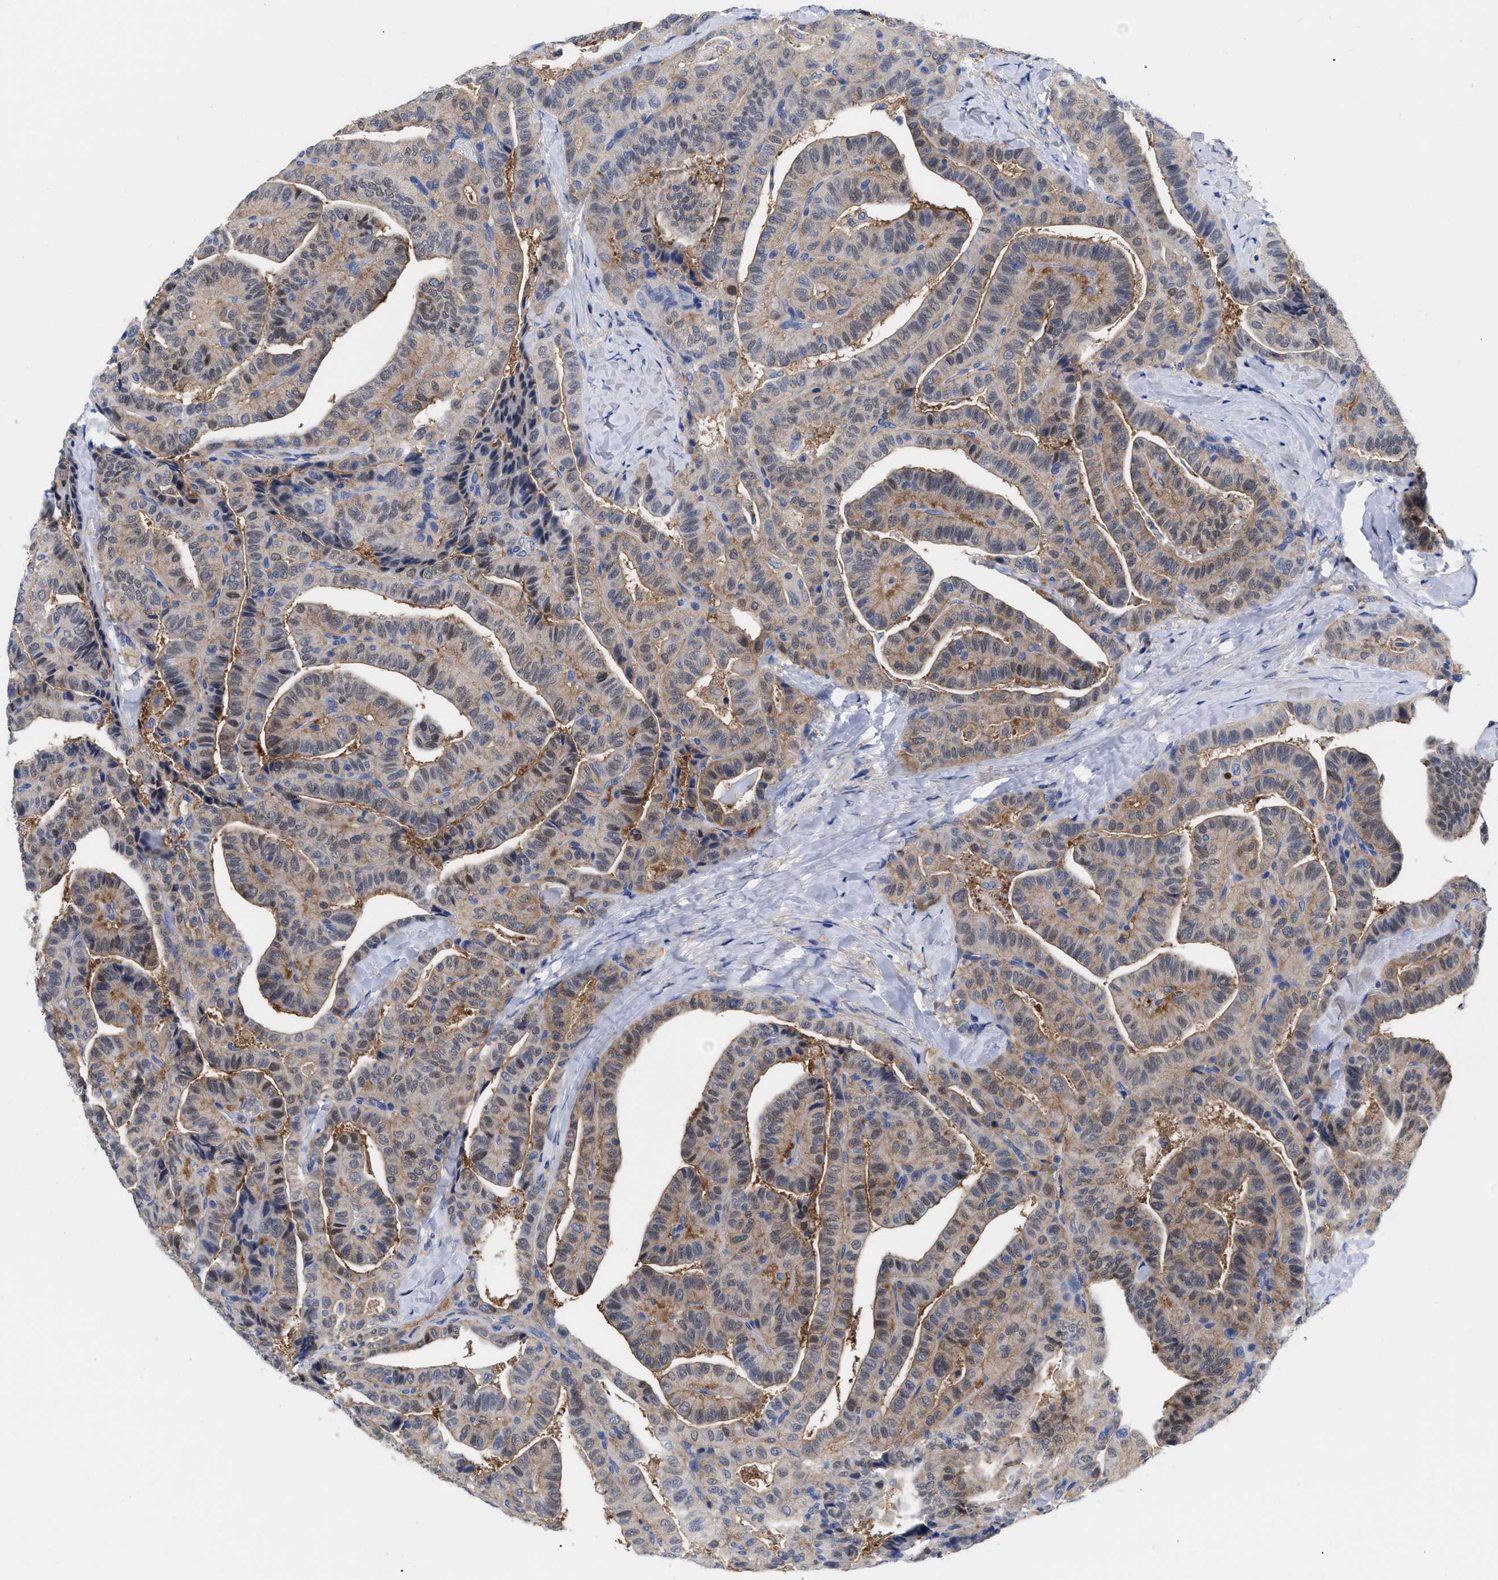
{"staining": {"intensity": "weak", "quantity": ">75%", "location": "cytoplasmic/membranous"}, "tissue": "thyroid cancer", "cell_type": "Tumor cells", "image_type": "cancer", "snomed": [{"axis": "morphology", "description": "Papillary adenocarcinoma, NOS"}, {"axis": "topography", "description": "Thyroid gland"}], "caption": "An image of thyroid papillary adenocarcinoma stained for a protein shows weak cytoplasmic/membranous brown staining in tumor cells.", "gene": "RBKS", "patient": {"sex": "male", "age": 77}}